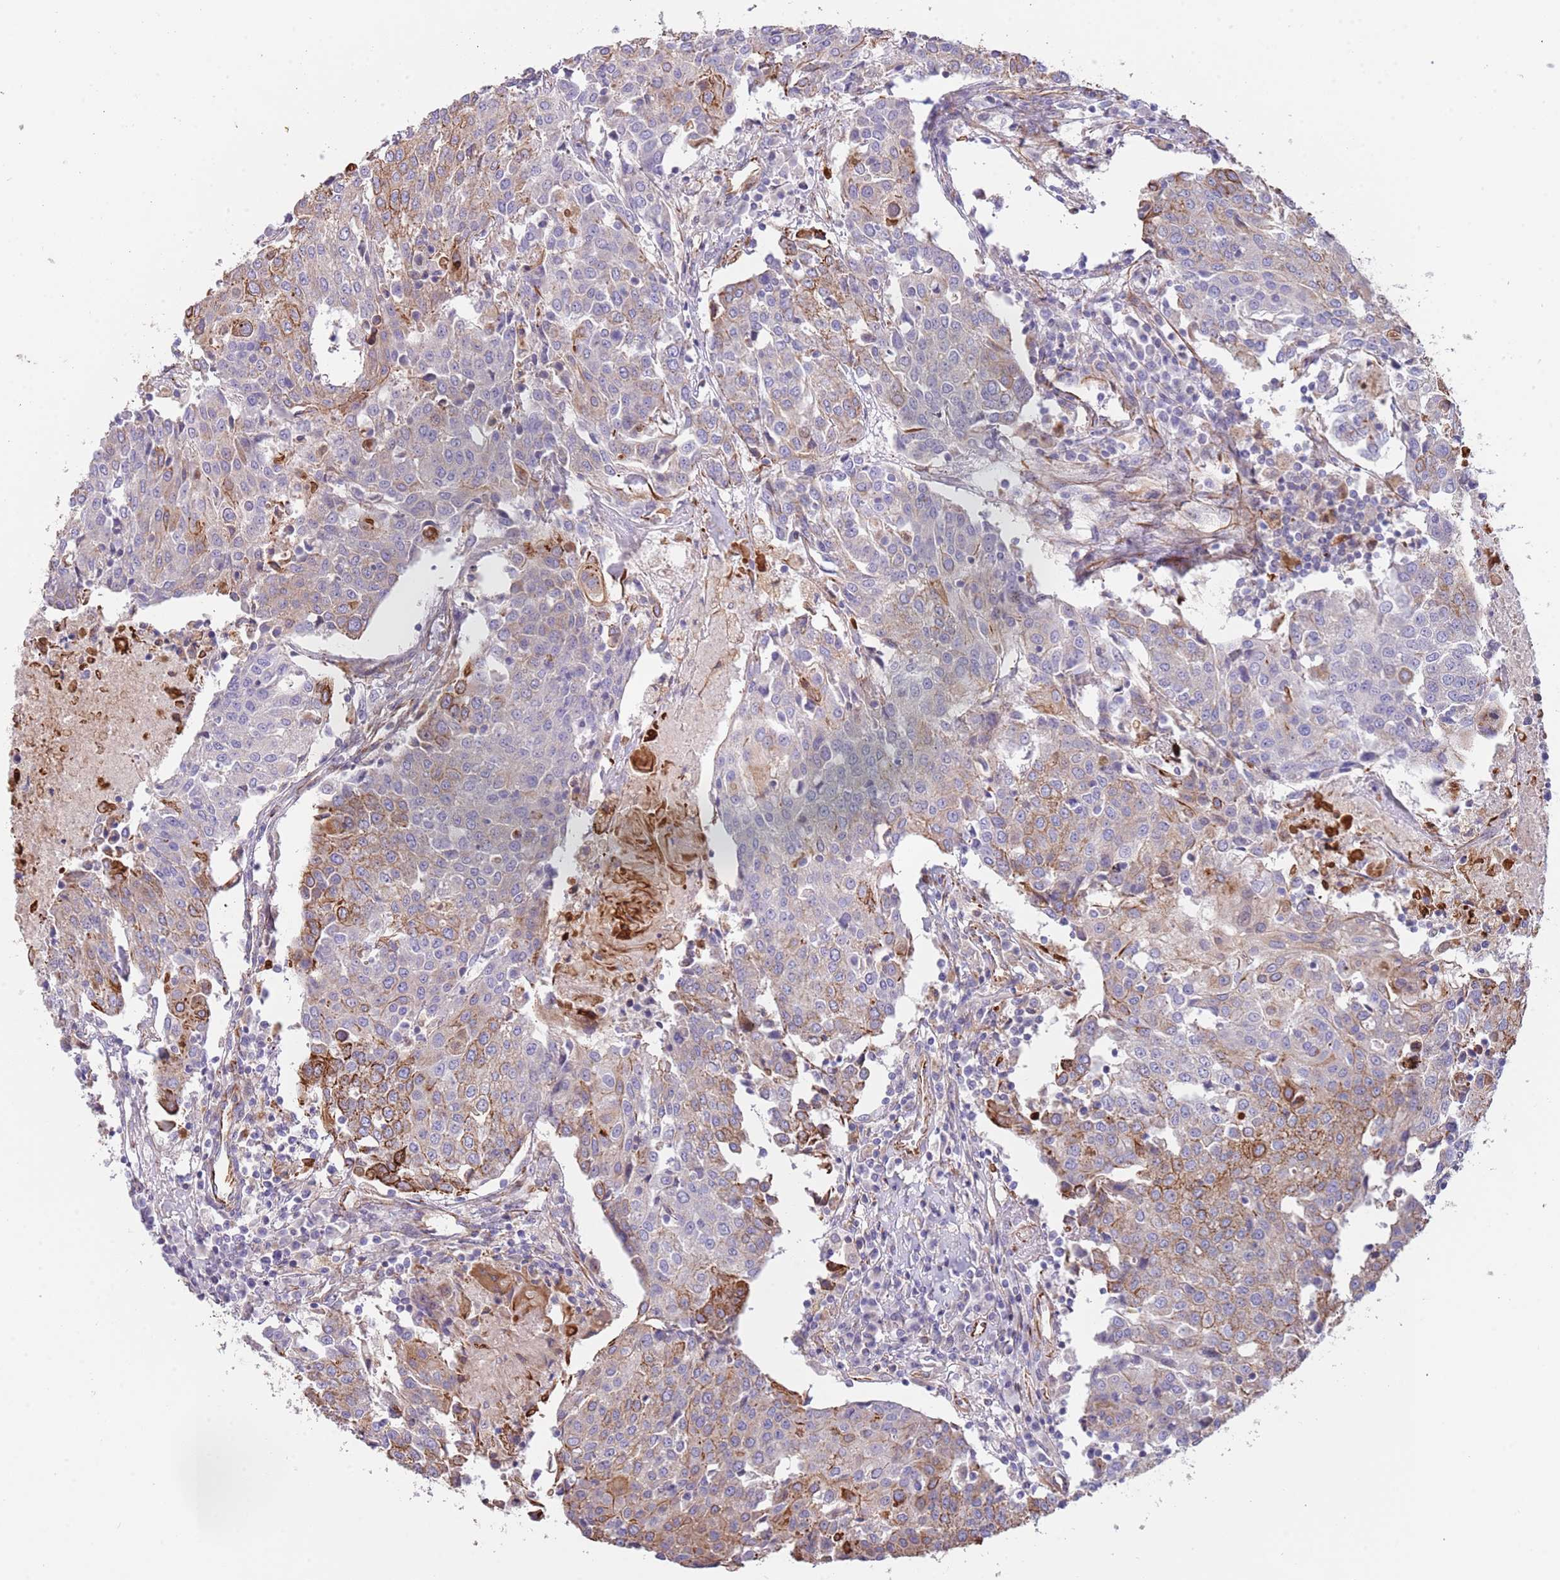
{"staining": {"intensity": "moderate", "quantity": "25%-75%", "location": "cytoplasmic/membranous"}, "tissue": "urothelial cancer", "cell_type": "Tumor cells", "image_type": "cancer", "snomed": [{"axis": "morphology", "description": "Urothelial carcinoma, High grade"}, {"axis": "topography", "description": "Urinary bladder"}], "caption": "Immunohistochemistry photomicrograph of neoplastic tissue: high-grade urothelial carcinoma stained using immunohistochemistry (IHC) reveals medium levels of moderate protein expression localized specifically in the cytoplasmic/membranous of tumor cells, appearing as a cytoplasmic/membranous brown color.", "gene": "MOGAT1", "patient": {"sex": "female", "age": 85}}